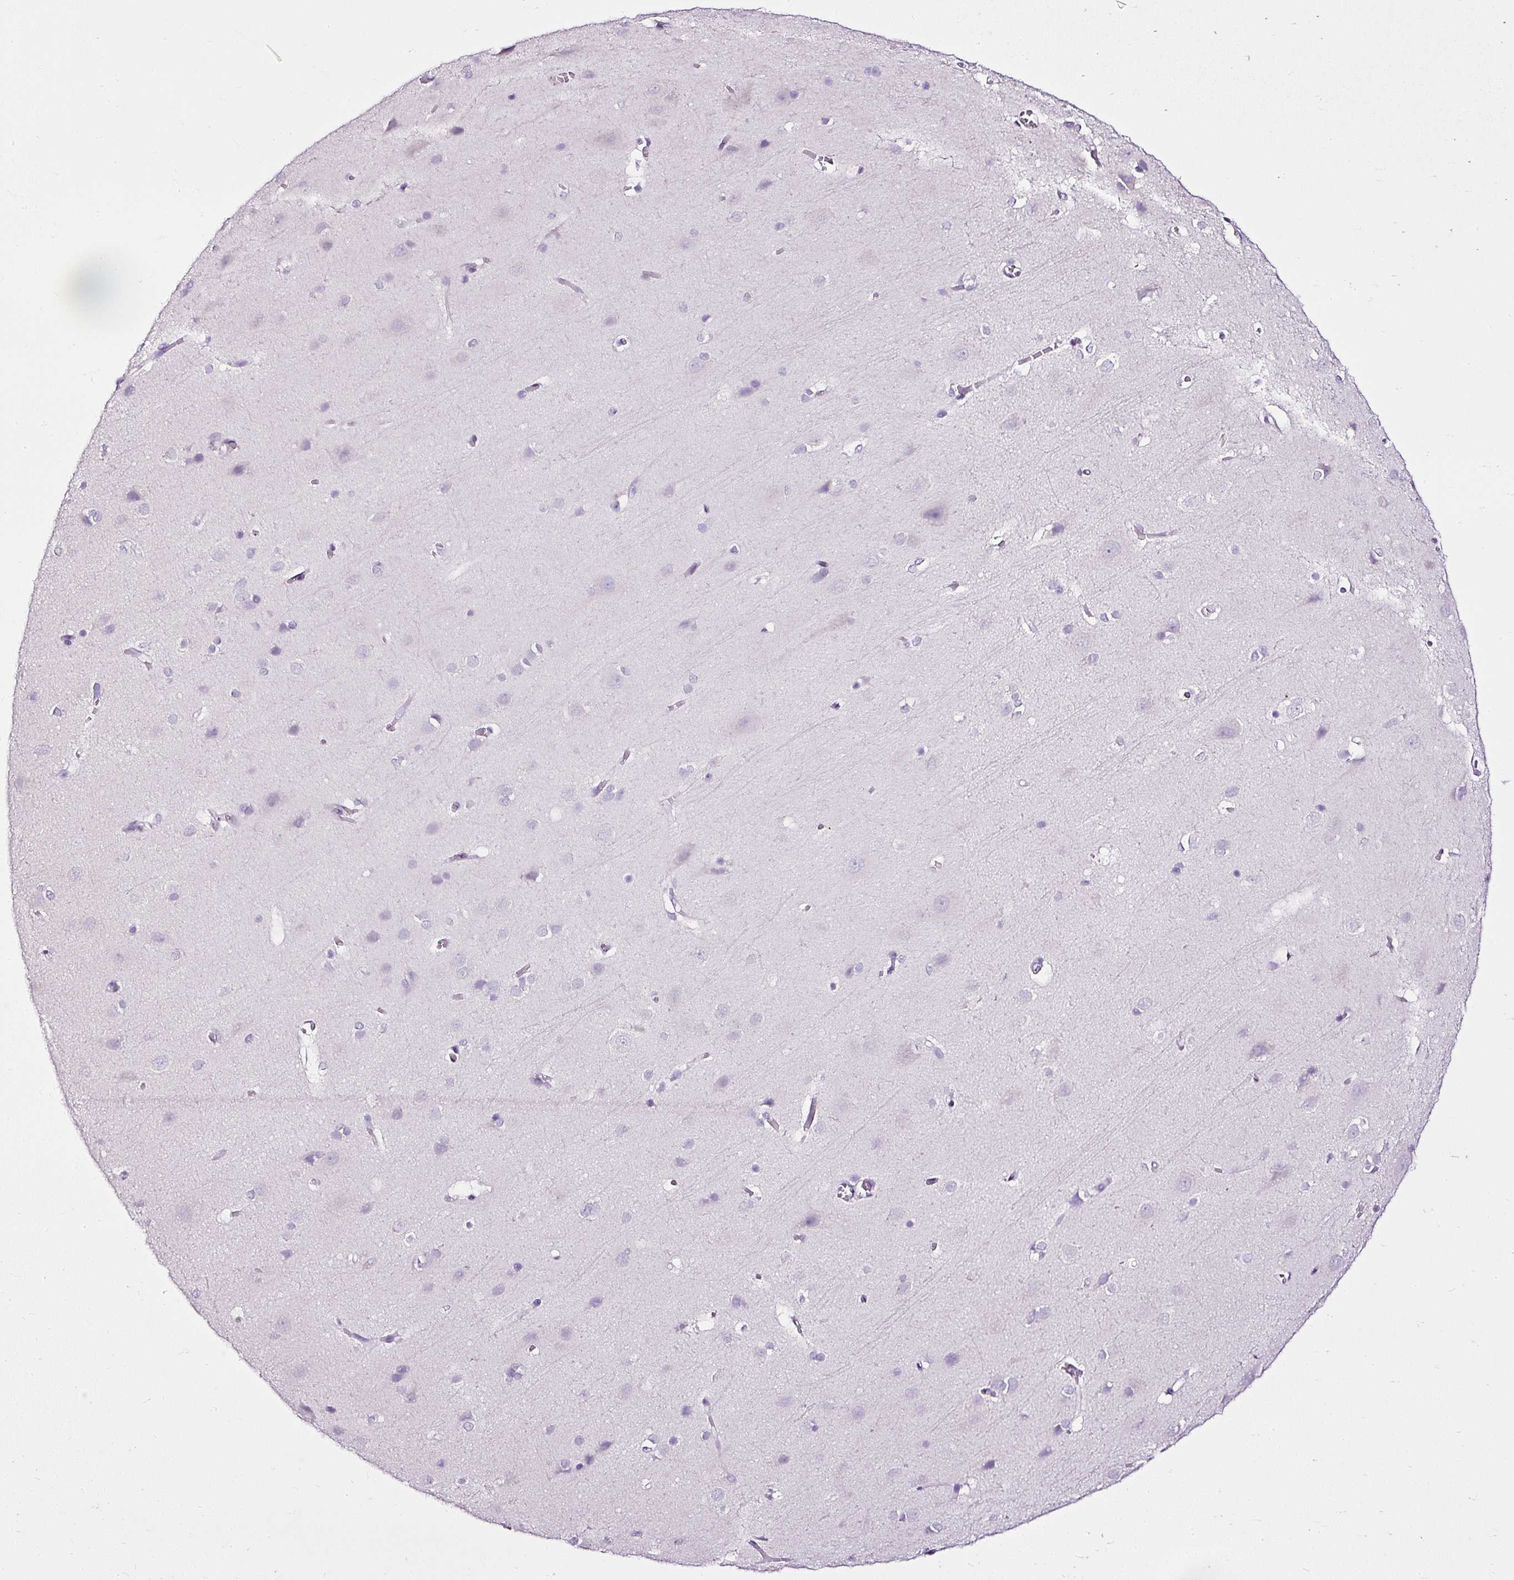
{"staining": {"intensity": "negative", "quantity": "none", "location": "none"}, "tissue": "cerebral cortex", "cell_type": "Endothelial cells", "image_type": "normal", "snomed": [{"axis": "morphology", "description": "Normal tissue, NOS"}, {"axis": "topography", "description": "Cerebral cortex"}], "caption": "The histopathology image displays no staining of endothelial cells in unremarkable cerebral cortex. (Immunohistochemistry (ihc), brightfield microscopy, high magnification).", "gene": "ATP2A1", "patient": {"sex": "male", "age": 37}}